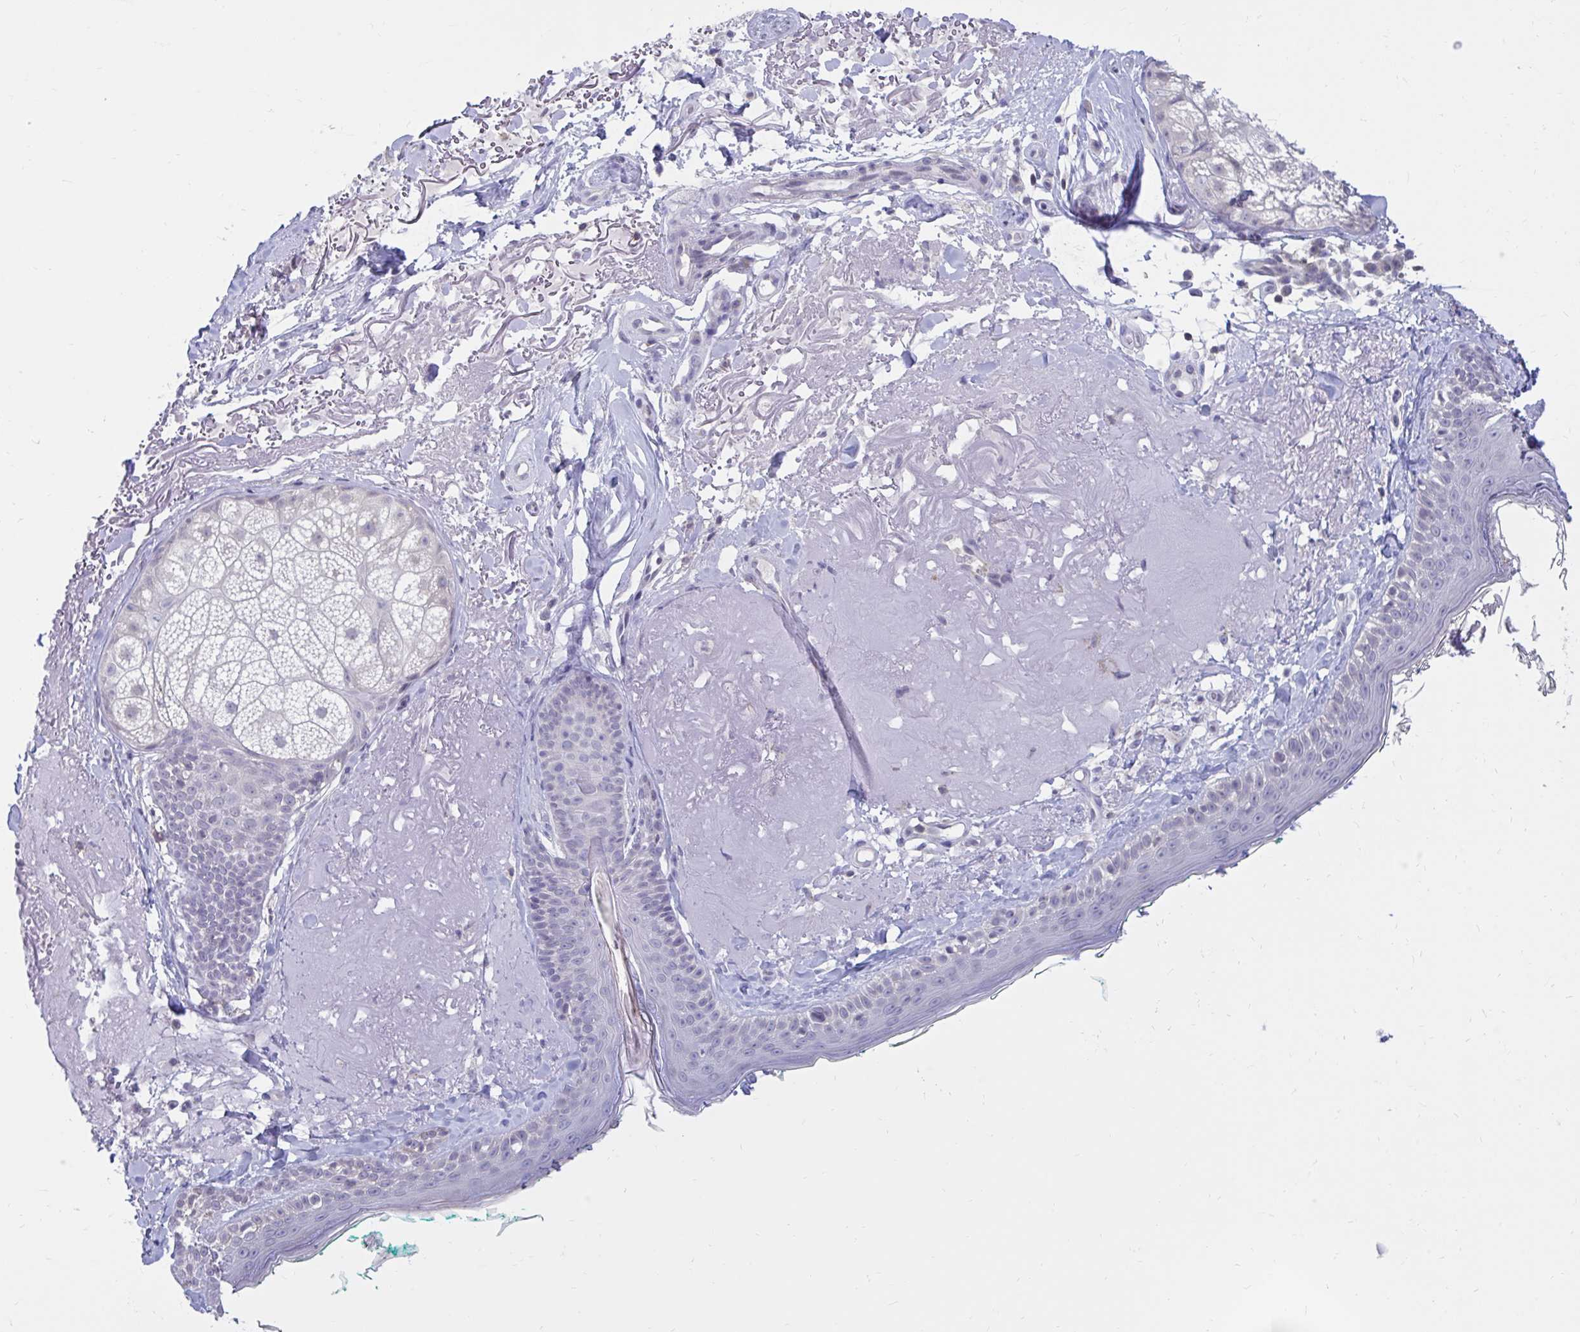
{"staining": {"intensity": "negative", "quantity": "none", "location": "none"}, "tissue": "skin", "cell_type": "Fibroblasts", "image_type": "normal", "snomed": [{"axis": "morphology", "description": "Normal tissue, NOS"}, {"axis": "topography", "description": "Skin"}], "caption": "Immunohistochemistry (IHC) of normal skin displays no staining in fibroblasts.", "gene": "ARPP19", "patient": {"sex": "male", "age": 73}}